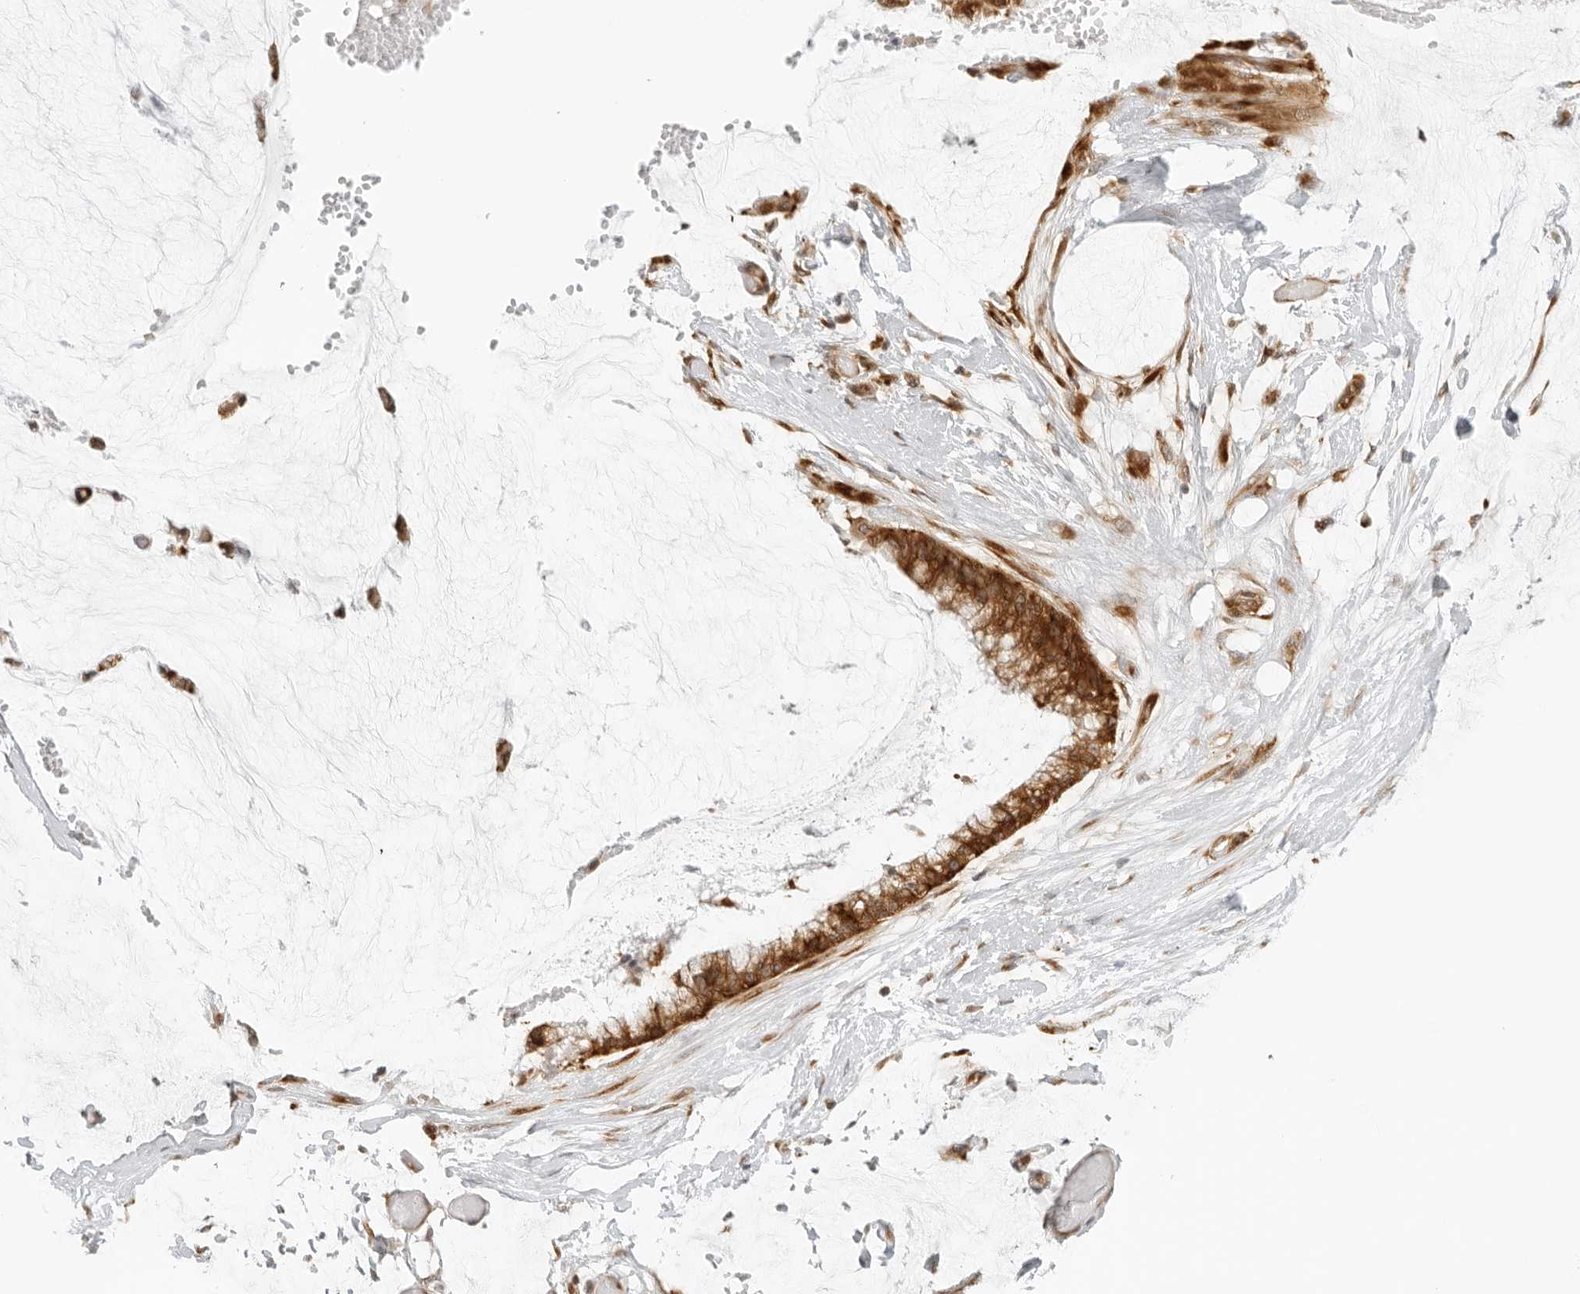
{"staining": {"intensity": "strong", "quantity": ">75%", "location": "cytoplasmic/membranous"}, "tissue": "ovarian cancer", "cell_type": "Tumor cells", "image_type": "cancer", "snomed": [{"axis": "morphology", "description": "Cystadenocarcinoma, mucinous, NOS"}, {"axis": "topography", "description": "Ovary"}], "caption": "Protein analysis of ovarian cancer tissue exhibits strong cytoplasmic/membranous staining in approximately >75% of tumor cells.", "gene": "EIF4G1", "patient": {"sex": "female", "age": 39}}